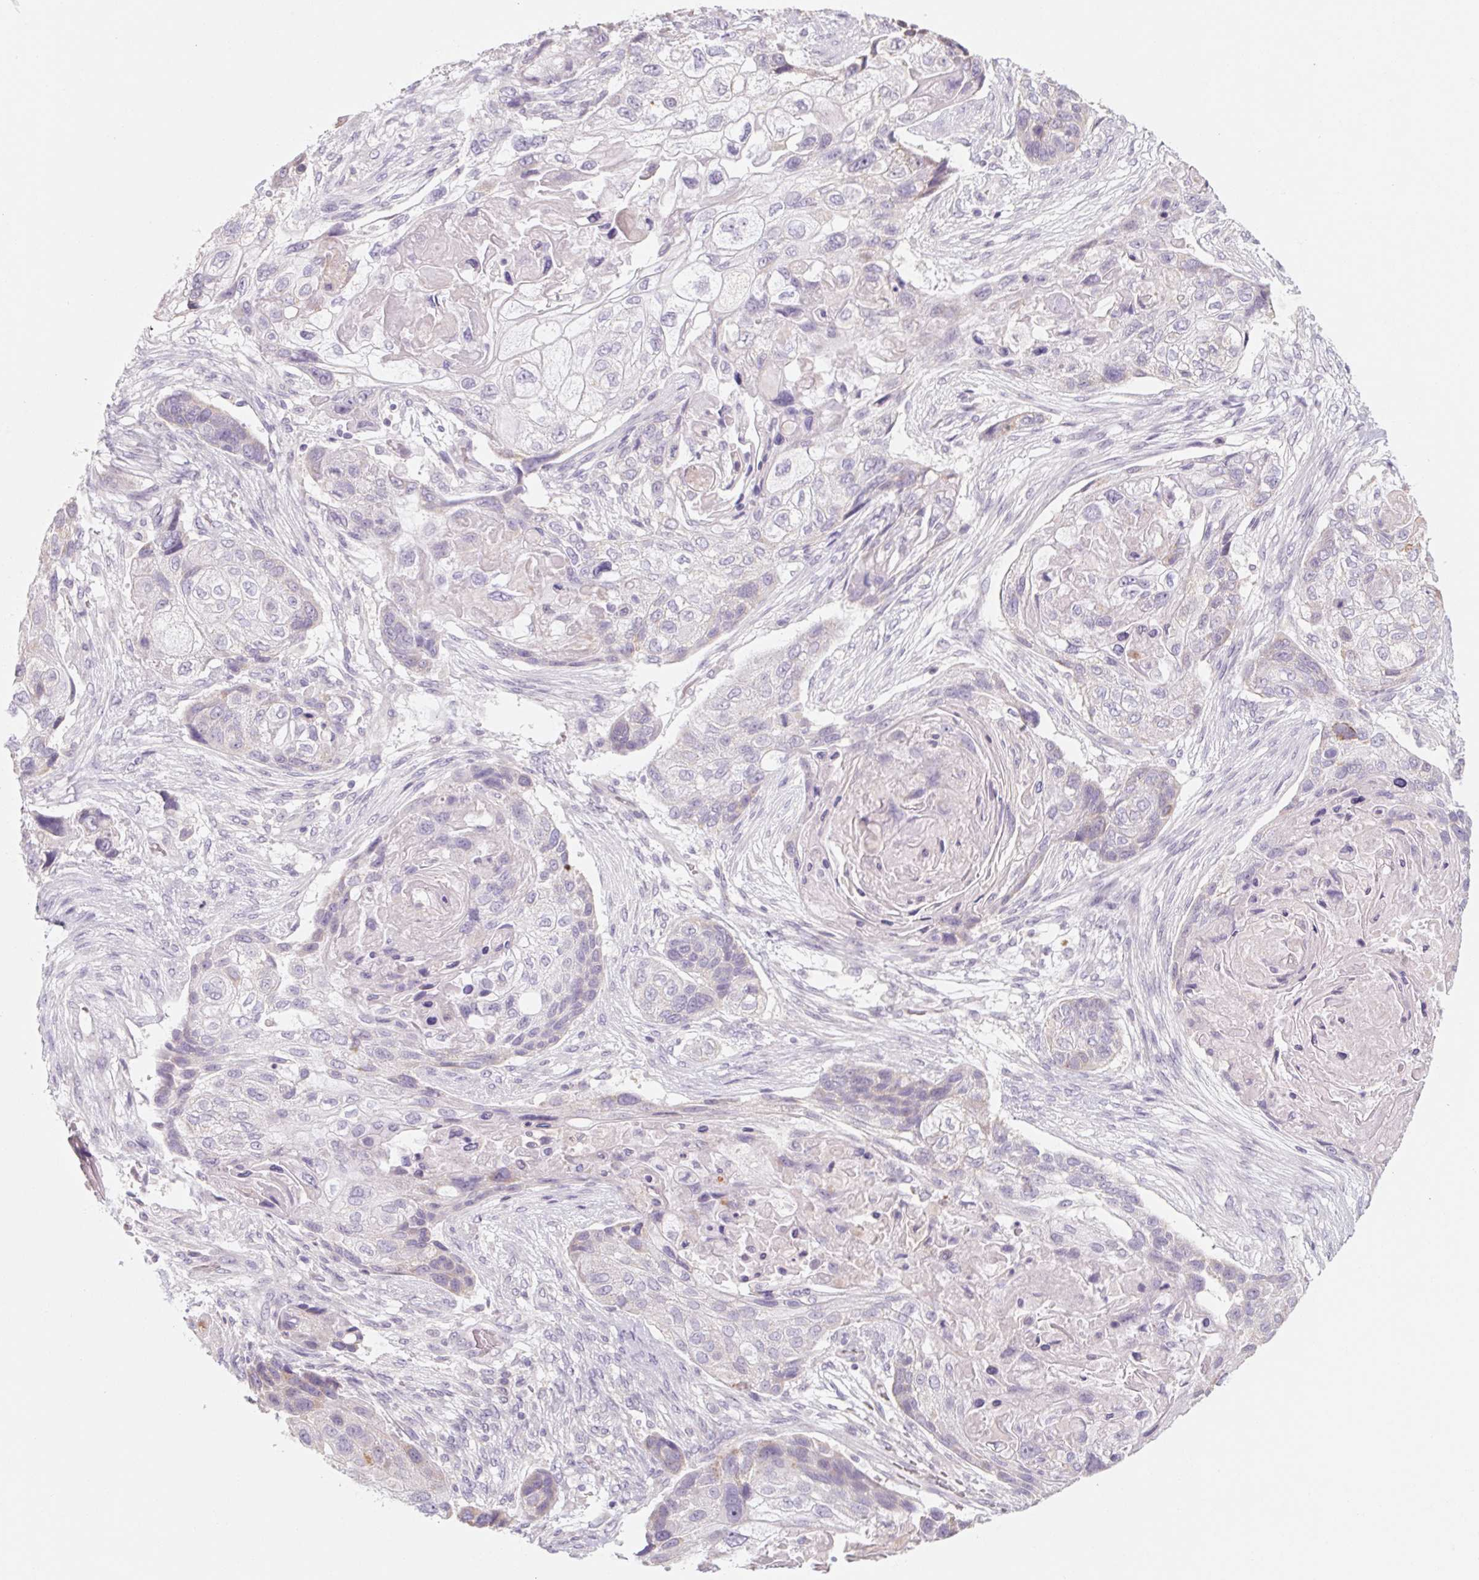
{"staining": {"intensity": "negative", "quantity": "none", "location": "none"}, "tissue": "lung cancer", "cell_type": "Tumor cells", "image_type": "cancer", "snomed": [{"axis": "morphology", "description": "Squamous cell carcinoma, NOS"}, {"axis": "topography", "description": "Lung"}], "caption": "DAB immunohistochemical staining of lung cancer (squamous cell carcinoma) shows no significant expression in tumor cells.", "gene": "POU1F1", "patient": {"sex": "male", "age": 69}}